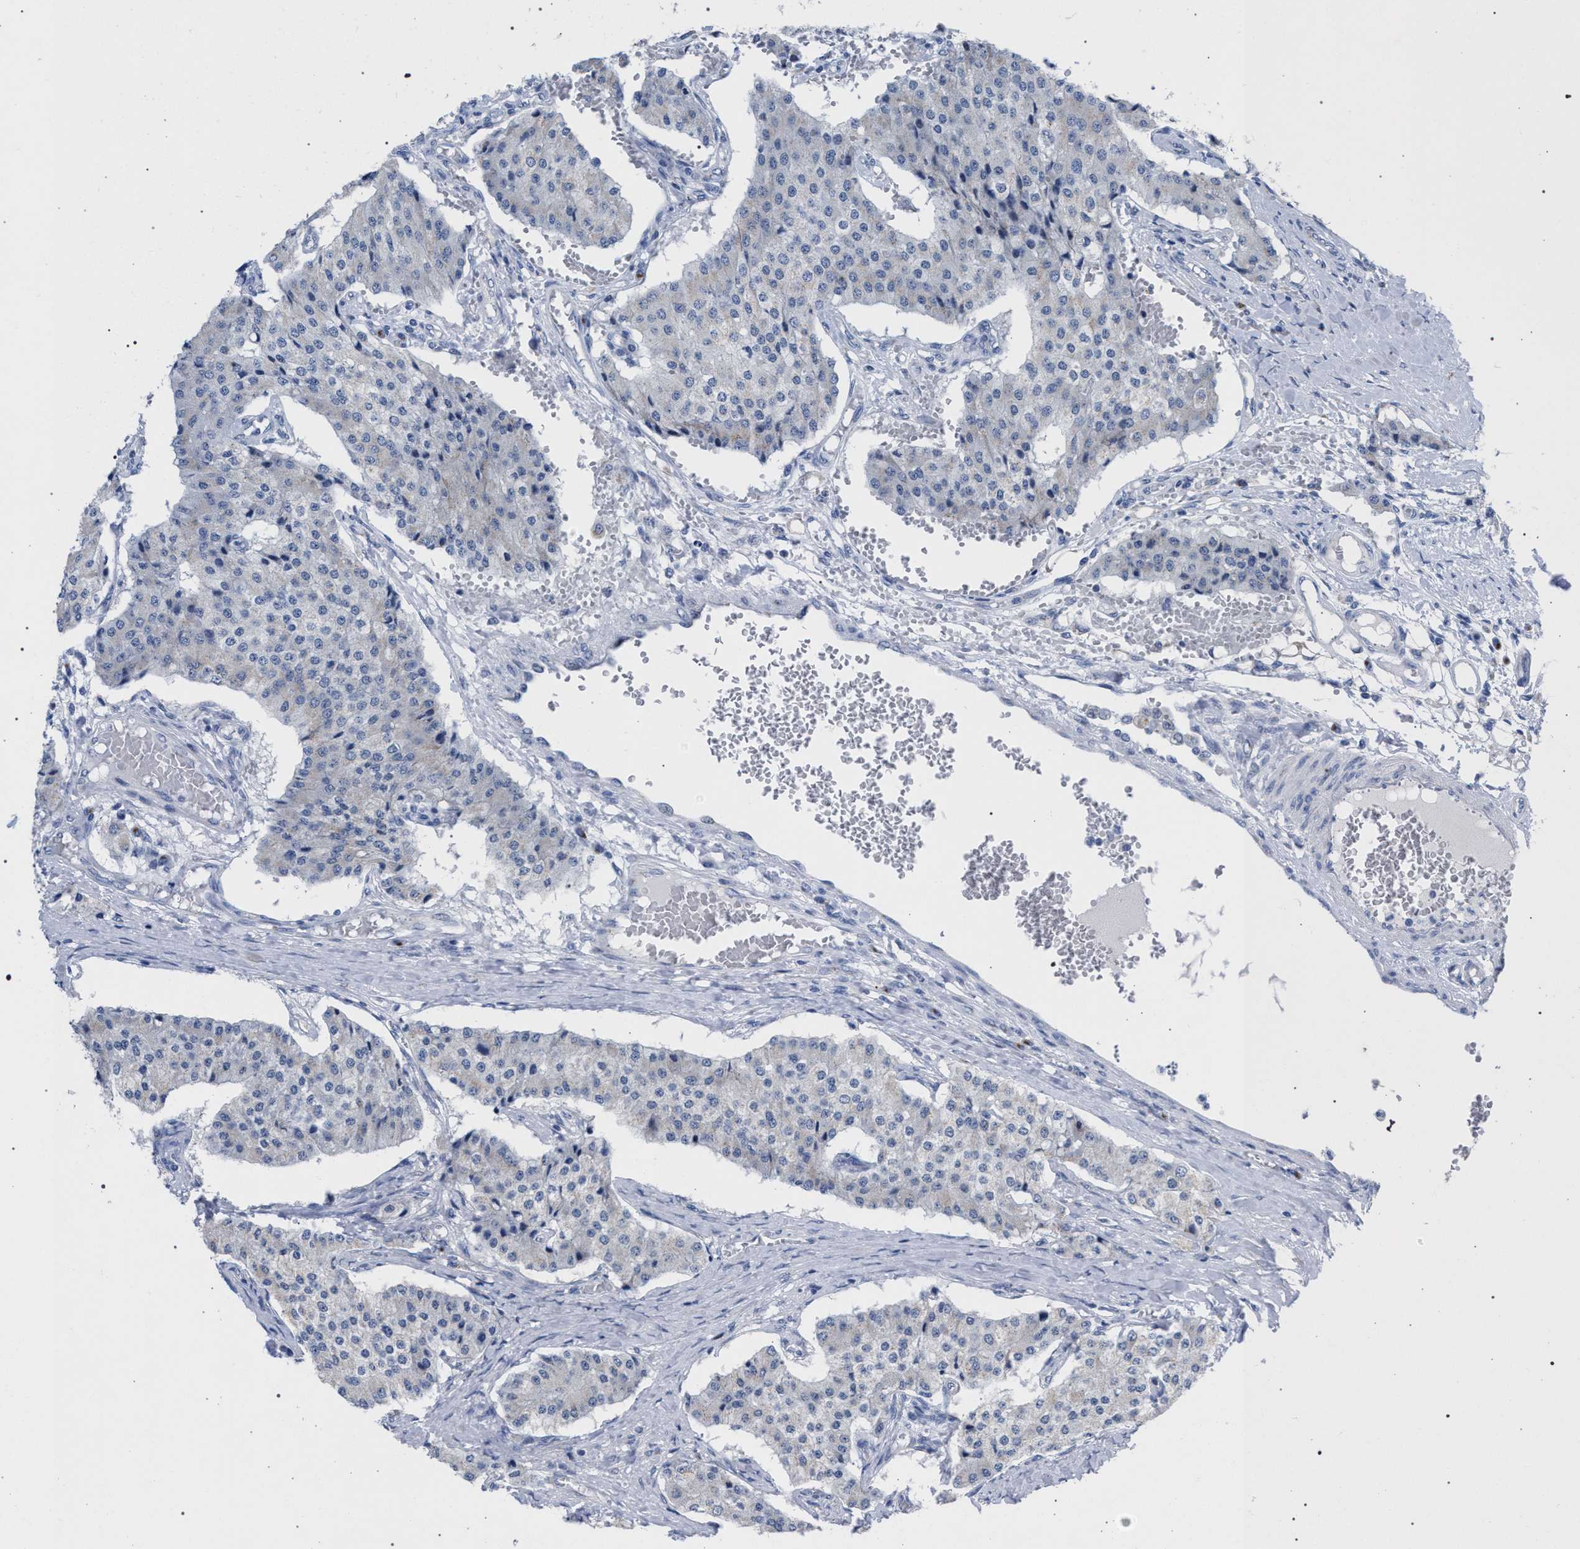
{"staining": {"intensity": "negative", "quantity": "none", "location": "none"}, "tissue": "carcinoid", "cell_type": "Tumor cells", "image_type": "cancer", "snomed": [{"axis": "morphology", "description": "Carcinoid, malignant, NOS"}, {"axis": "topography", "description": "Colon"}], "caption": "Carcinoid was stained to show a protein in brown. There is no significant positivity in tumor cells.", "gene": "GOLGA2", "patient": {"sex": "female", "age": 52}}